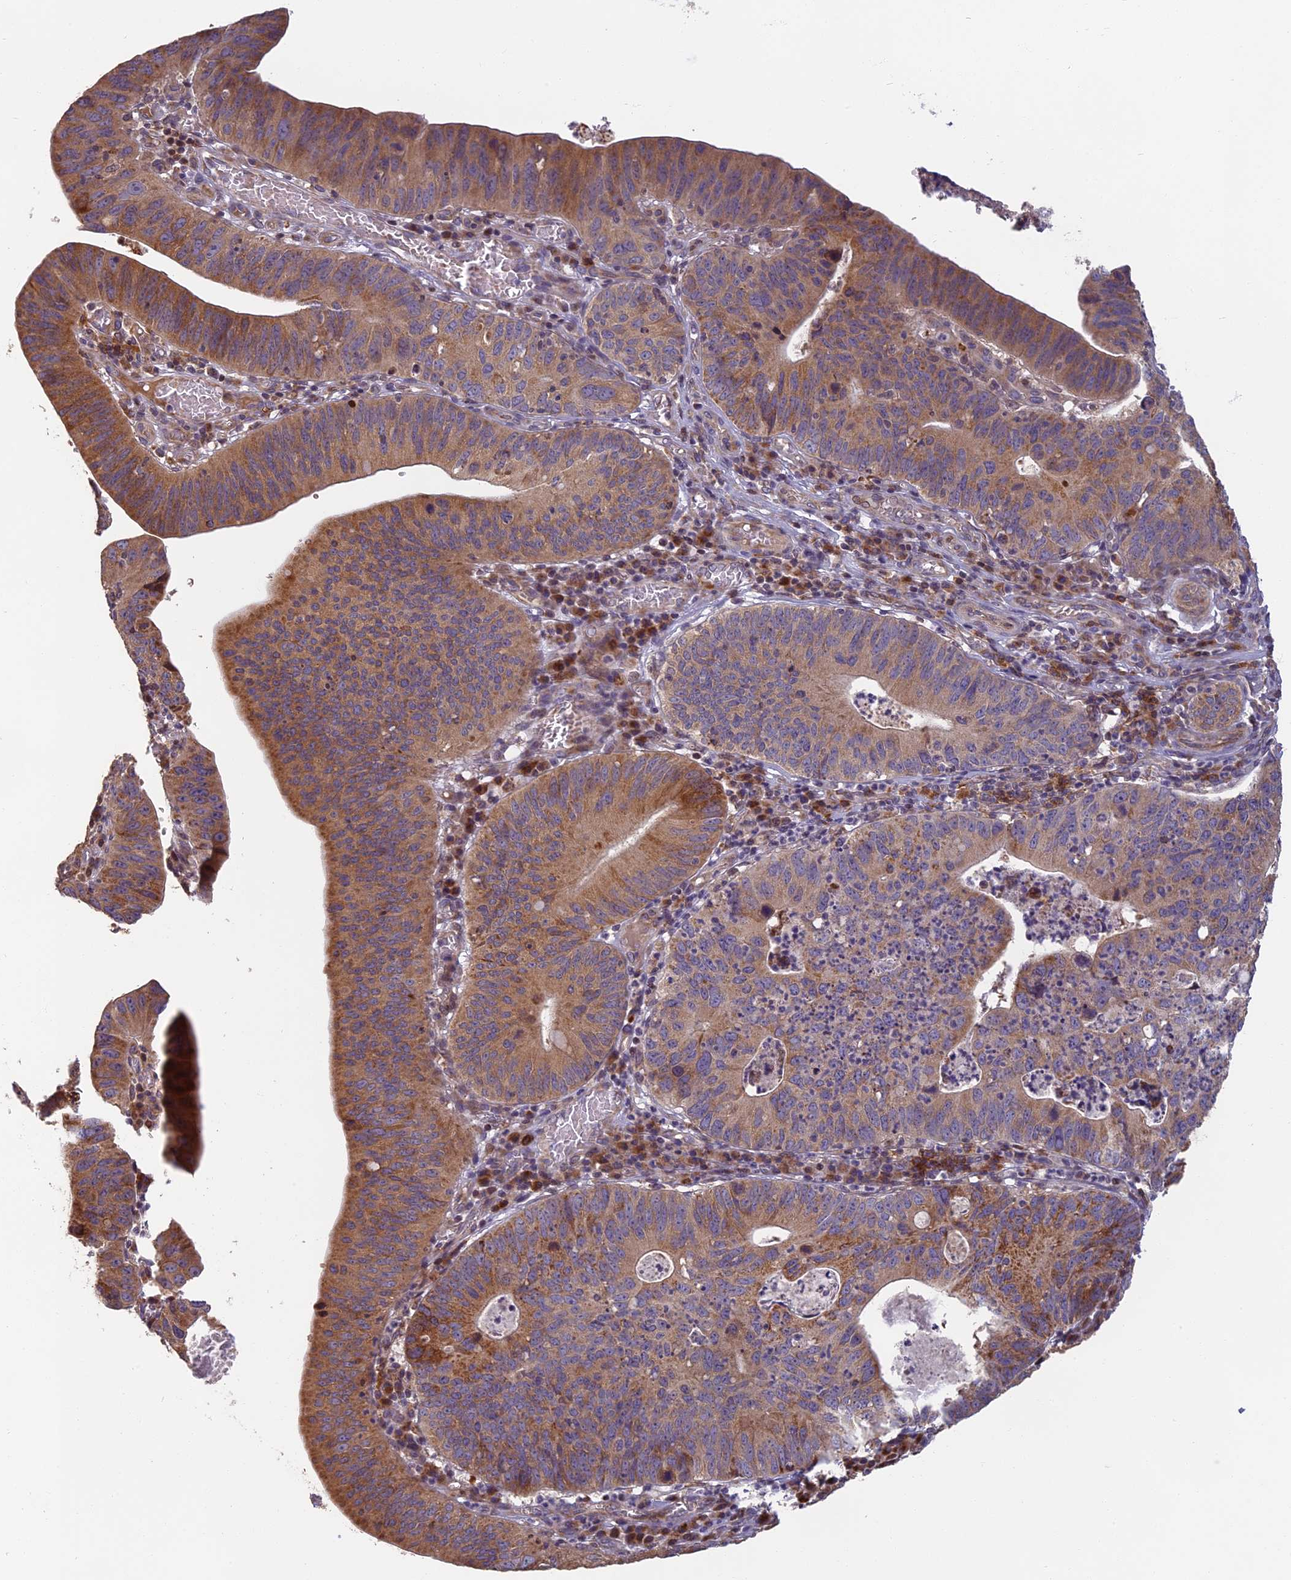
{"staining": {"intensity": "moderate", "quantity": ">75%", "location": "cytoplasmic/membranous"}, "tissue": "stomach cancer", "cell_type": "Tumor cells", "image_type": "cancer", "snomed": [{"axis": "morphology", "description": "Adenocarcinoma, NOS"}, {"axis": "topography", "description": "Stomach"}], "caption": "Stomach cancer (adenocarcinoma) stained with DAB immunohistochemistry (IHC) exhibits medium levels of moderate cytoplasmic/membranous positivity in about >75% of tumor cells.", "gene": "EDAR", "patient": {"sex": "male", "age": 59}}